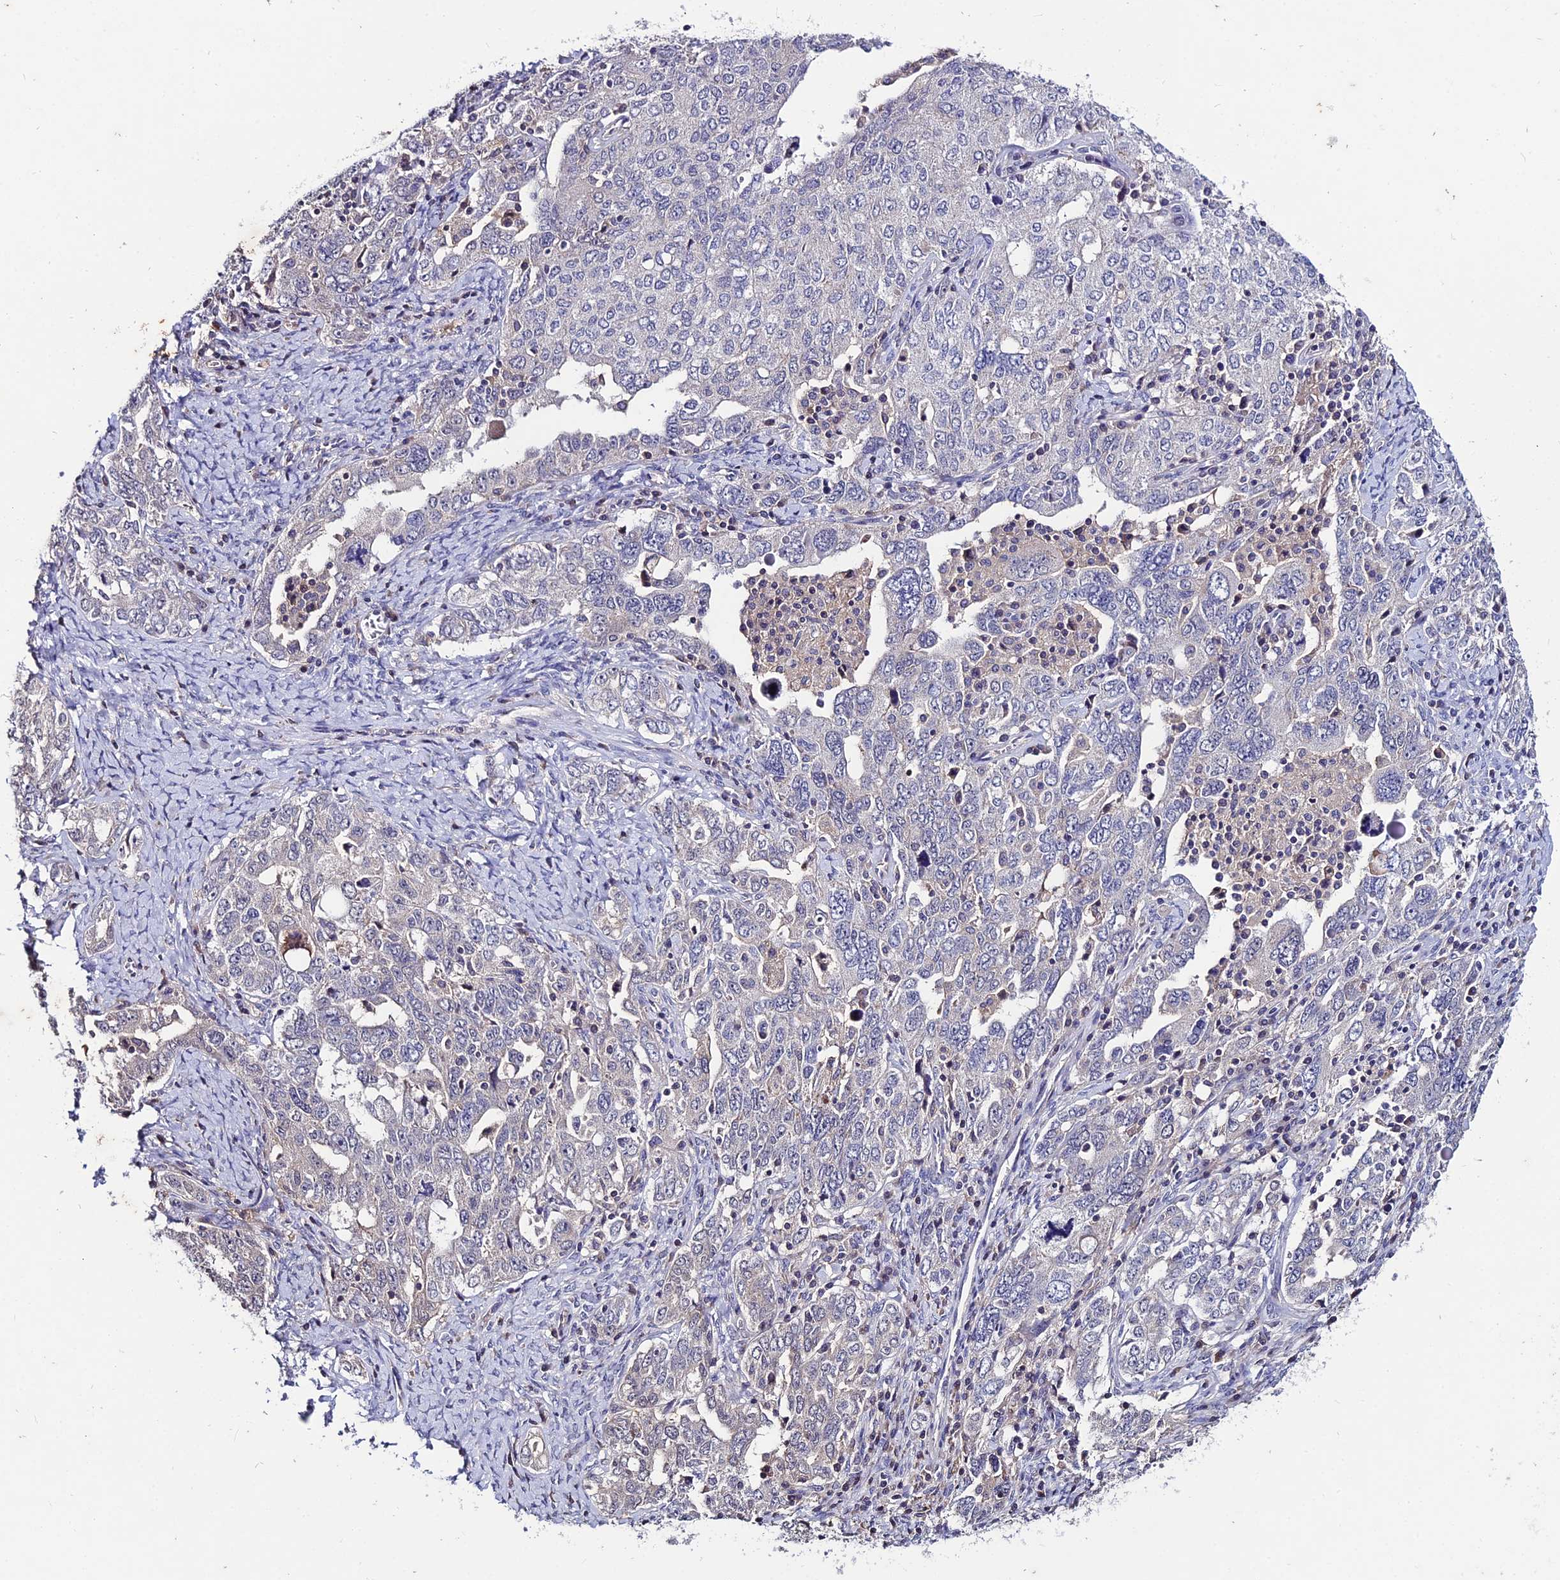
{"staining": {"intensity": "negative", "quantity": "none", "location": "none"}, "tissue": "ovarian cancer", "cell_type": "Tumor cells", "image_type": "cancer", "snomed": [{"axis": "morphology", "description": "Carcinoma, endometroid"}, {"axis": "topography", "description": "Ovary"}], "caption": "Protein analysis of ovarian endometroid carcinoma exhibits no significant expression in tumor cells. The staining is performed using DAB (3,3'-diaminobenzidine) brown chromogen with nuclei counter-stained in using hematoxylin.", "gene": "LGALS7", "patient": {"sex": "female", "age": 62}}